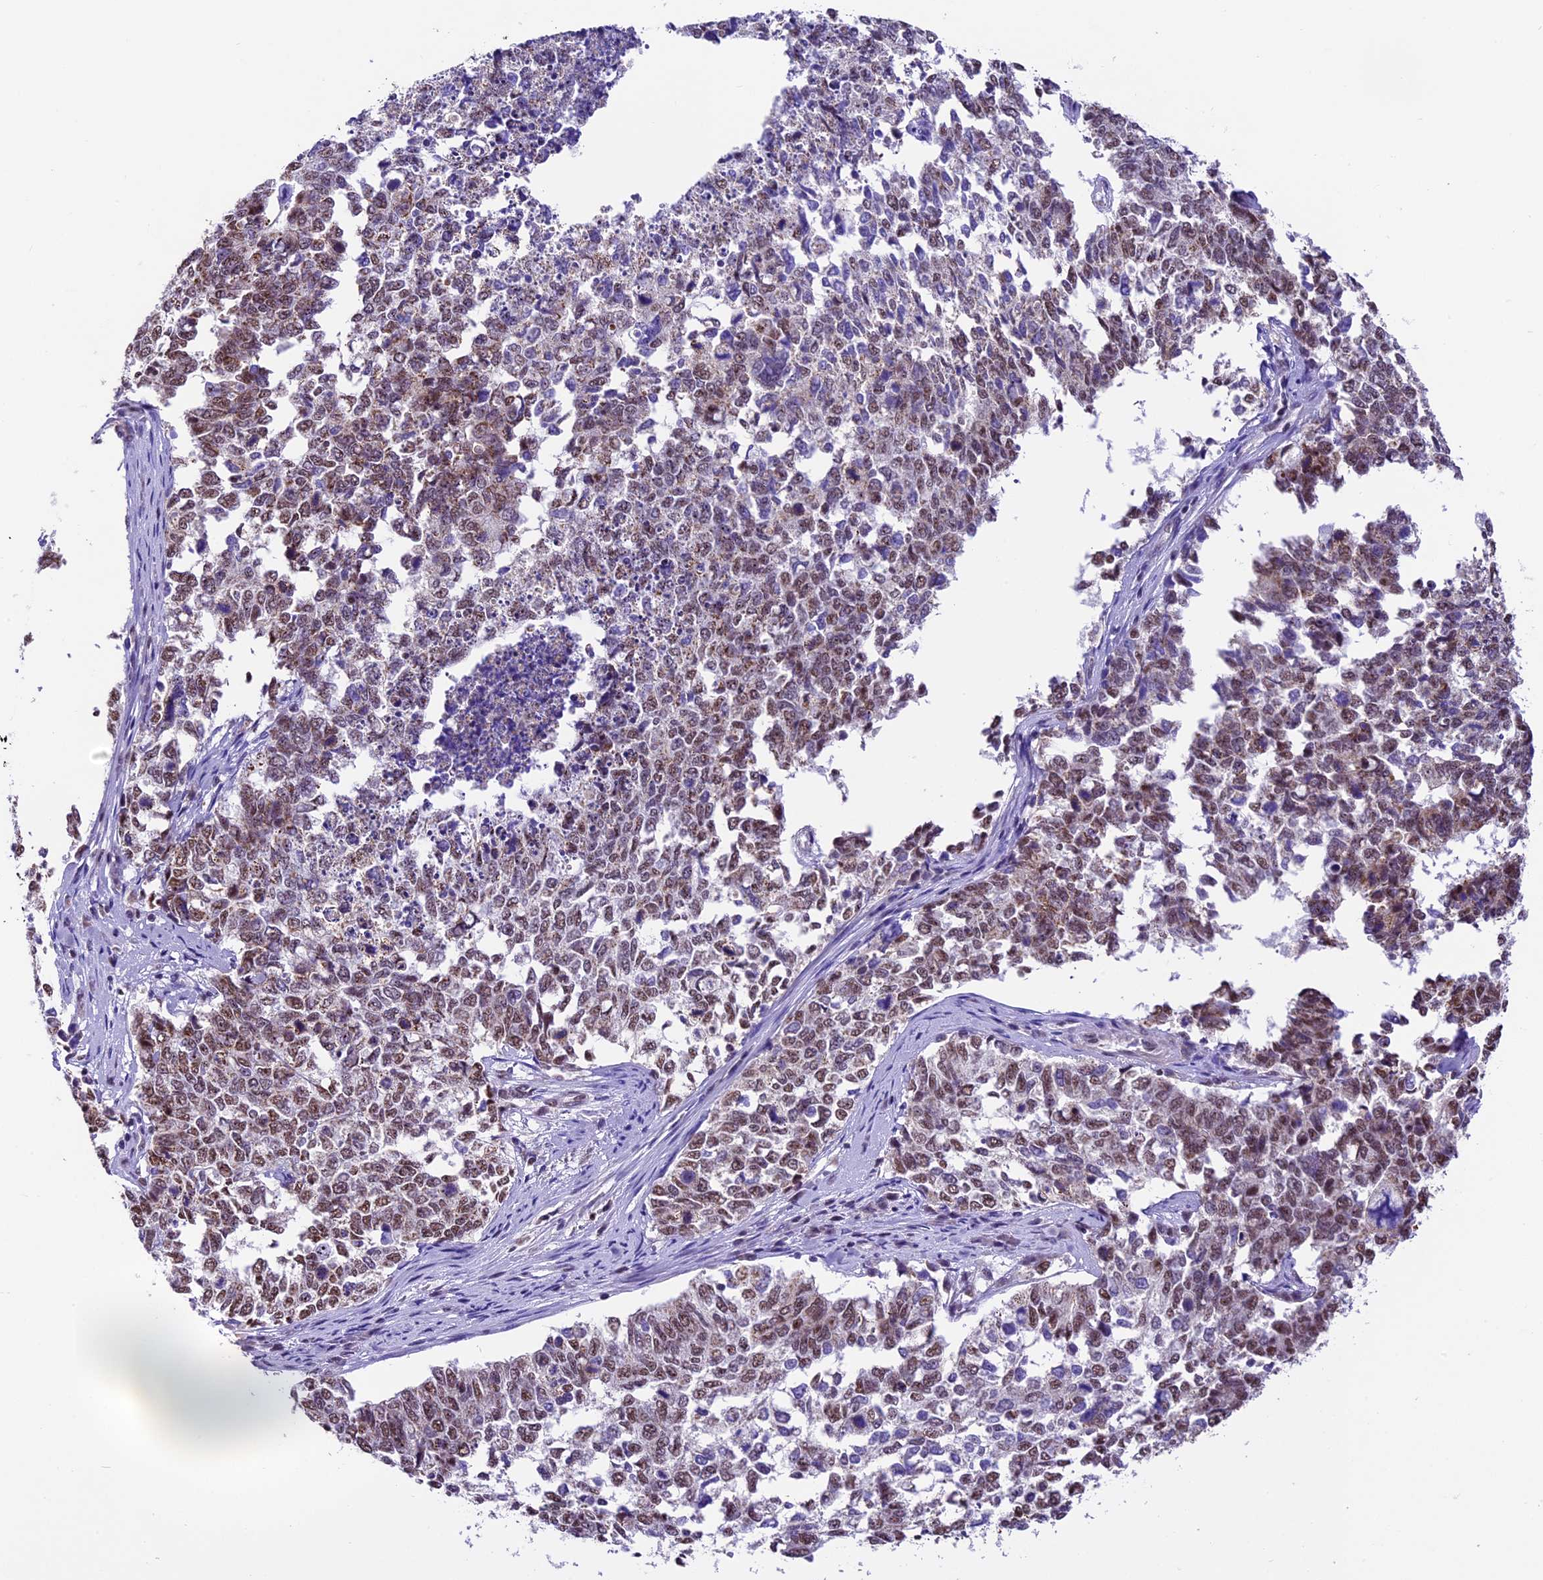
{"staining": {"intensity": "moderate", "quantity": "25%-75%", "location": "nuclear"}, "tissue": "cervical cancer", "cell_type": "Tumor cells", "image_type": "cancer", "snomed": [{"axis": "morphology", "description": "Squamous cell carcinoma, NOS"}, {"axis": "topography", "description": "Cervix"}], "caption": "The micrograph displays staining of cervical squamous cell carcinoma, revealing moderate nuclear protein positivity (brown color) within tumor cells.", "gene": "CARS2", "patient": {"sex": "female", "age": 63}}